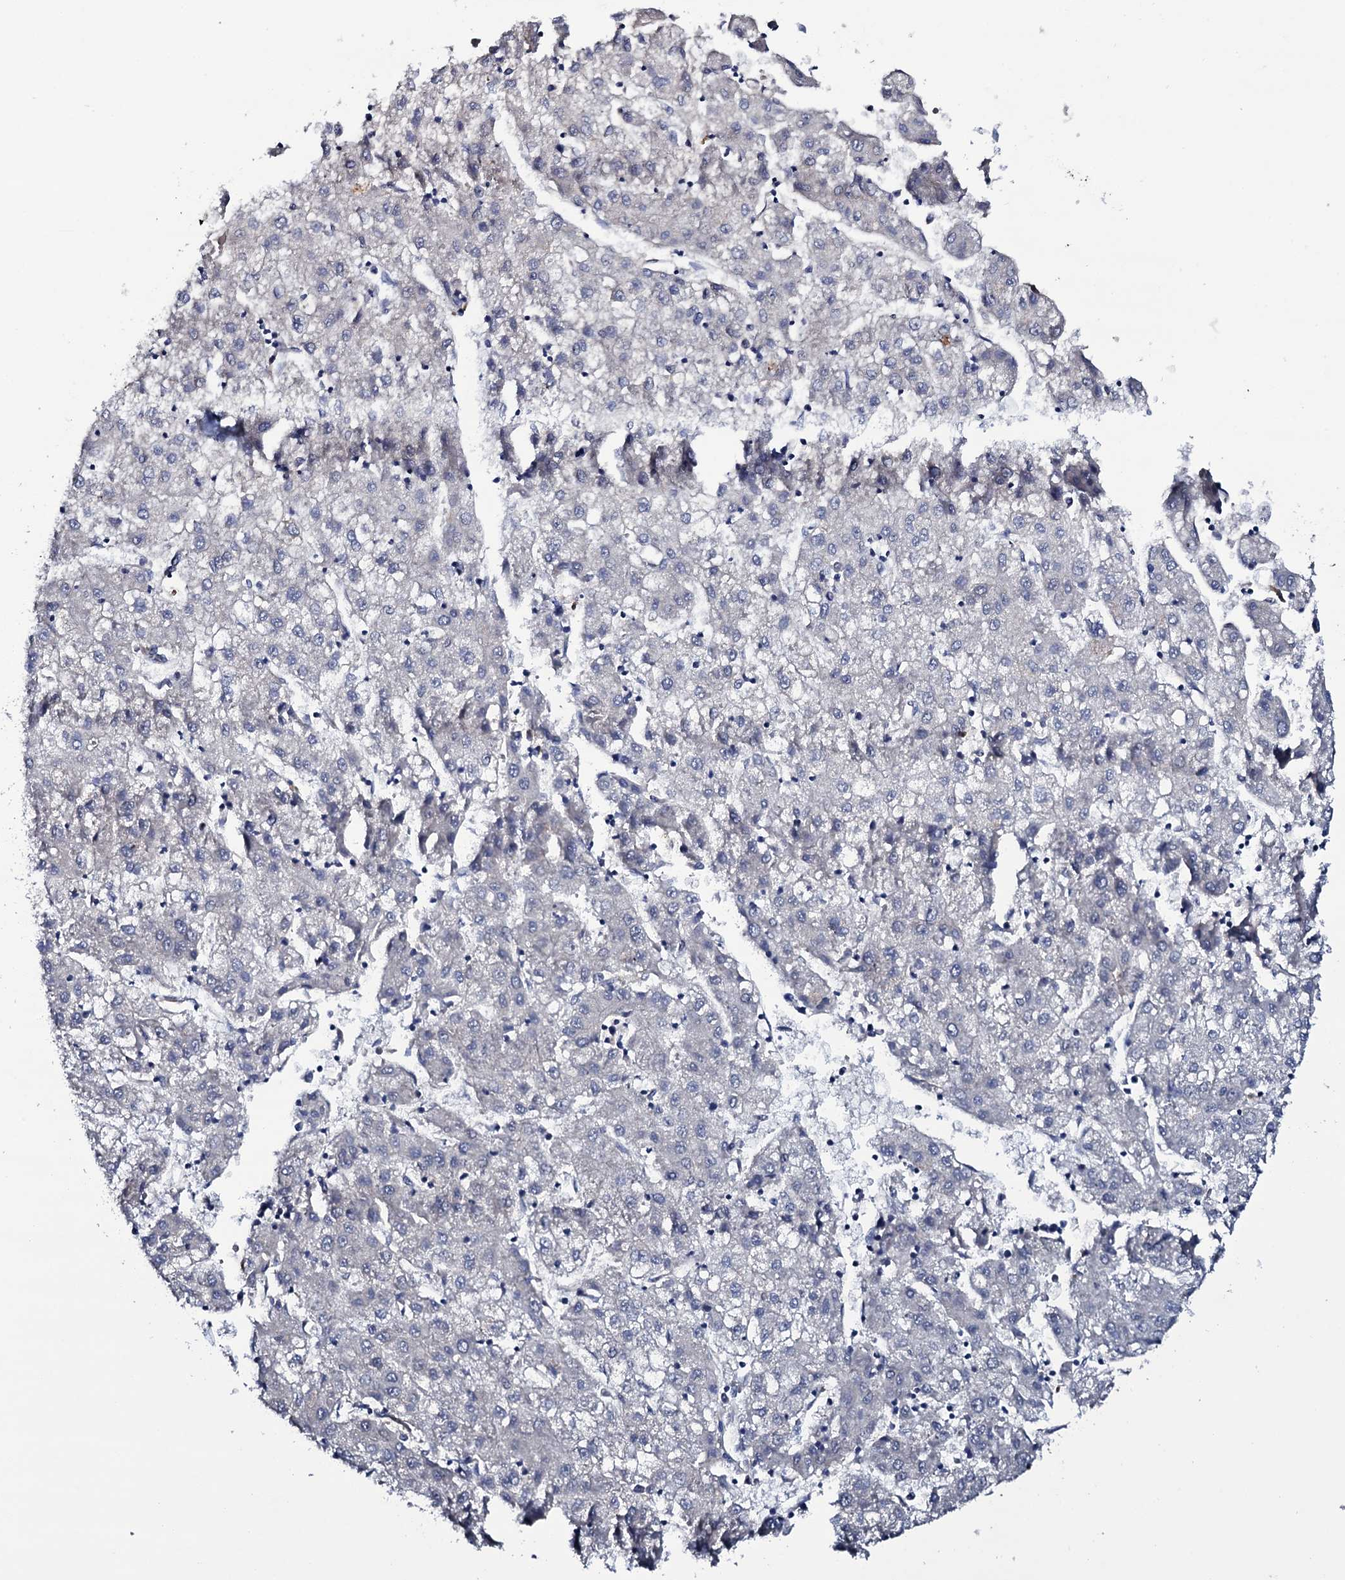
{"staining": {"intensity": "negative", "quantity": "none", "location": "none"}, "tissue": "liver cancer", "cell_type": "Tumor cells", "image_type": "cancer", "snomed": [{"axis": "morphology", "description": "Carcinoma, Hepatocellular, NOS"}, {"axis": "topography", "description": "Liver"}], "caption": "Micrograph shows no significant protein staining in tumor cells of liver hepatocellular carcinoma.", "gene": "BCL2L14", "patient": {"sex": "male", "age": 72}}